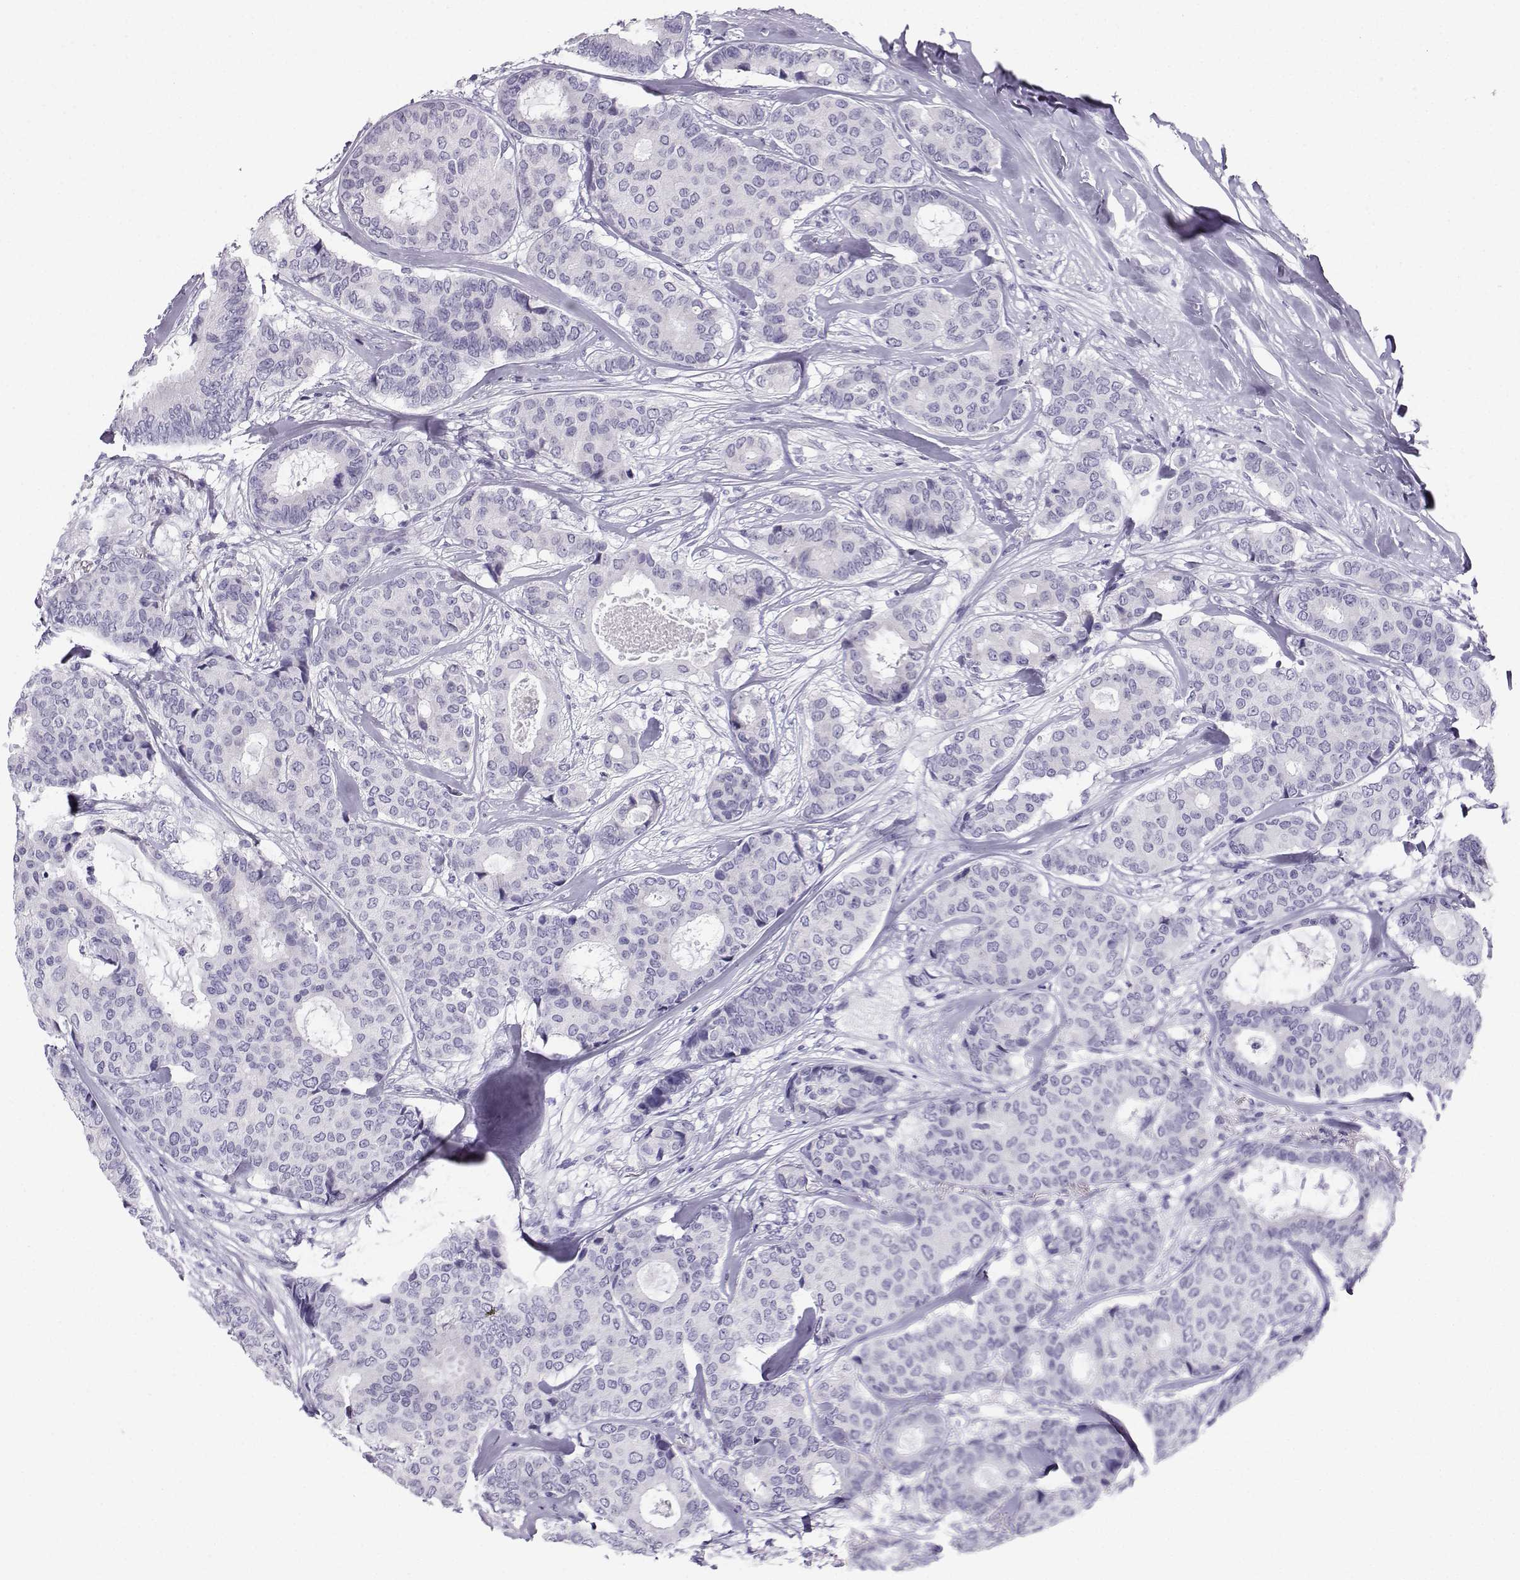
{"staining": {"intensity": "negative", "quantity": "none", "location": "none"}, "tissue": "breast cancer", "cell_type": "Tumor cells", "image_type": "cancer", "snomed": [{"axis": "morphology", "description": "Duct carcinoma"}, {"axis": "topography", "description": "Breast"}], "caption": "Human breast cancer stained for a protein using immunohistochemistry demonstrates no staining in tumor cells.", "gene": "NEFL", "patient": {"sex": "female", "age": 75}}